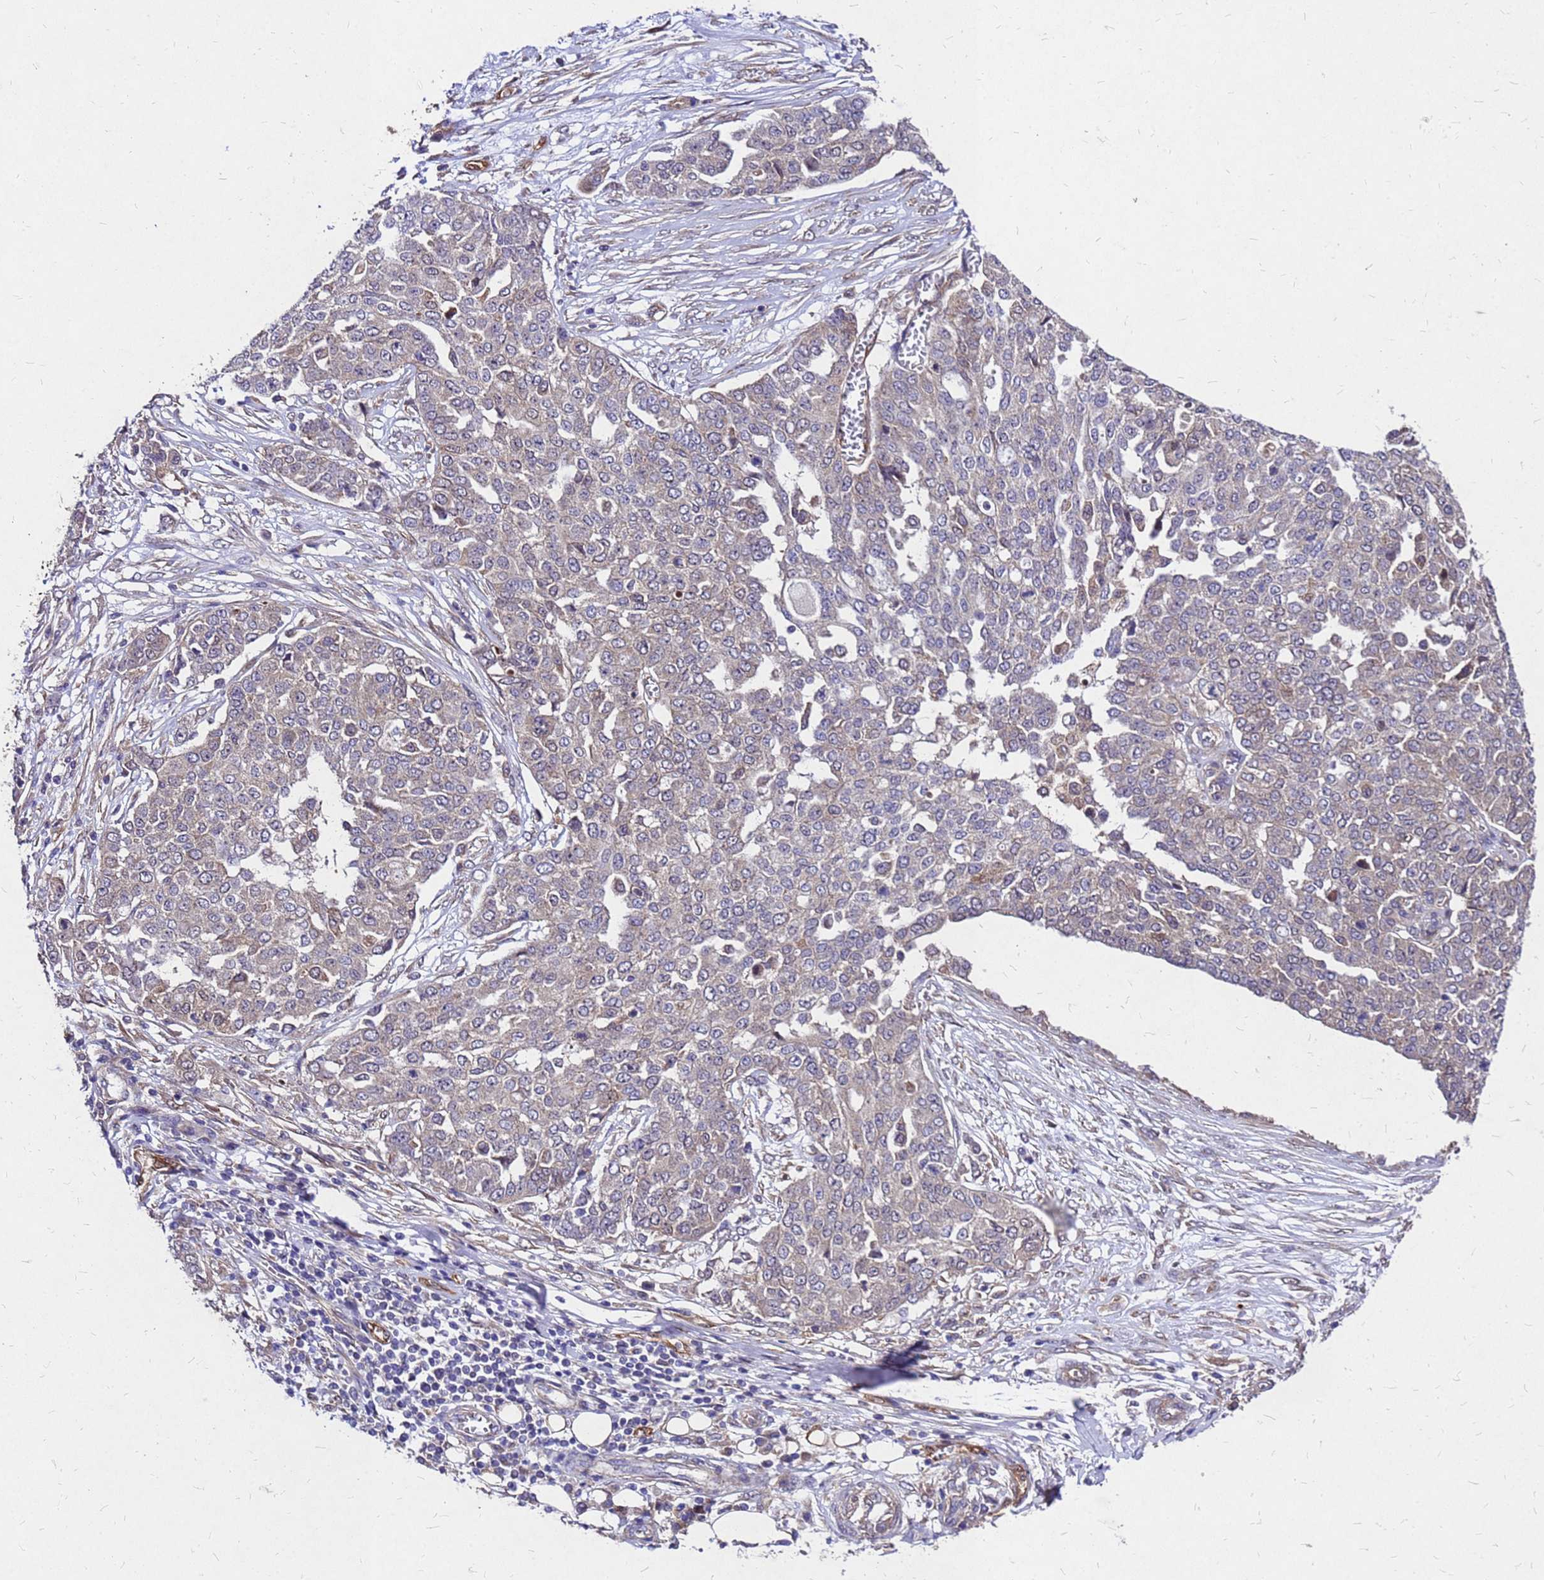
{"staining": {"intensity": "weak", "quantity": "25%-75%", "location": "cytoplasmic/membranous"}, "tissue": "ovarian cancer", "cell_type": "Tumor cells", "image_type": "cancer", "snomed": [{"axis": "morphology", "description": "Cystadenocarcinoma, serous, NOS"}, {"axis": "topography", "description": "Soft tissue"}, {"axis": "topography", "description": "Ovary"}], "caption": "Brown immunohistochemical staining in ovarian cancer displays weak cytoplasmic/membranous positivity in approximately 25%-75% of tumor cells.", "gene": "DUSP23", "patient": {"sex": "female", "age": 57}}